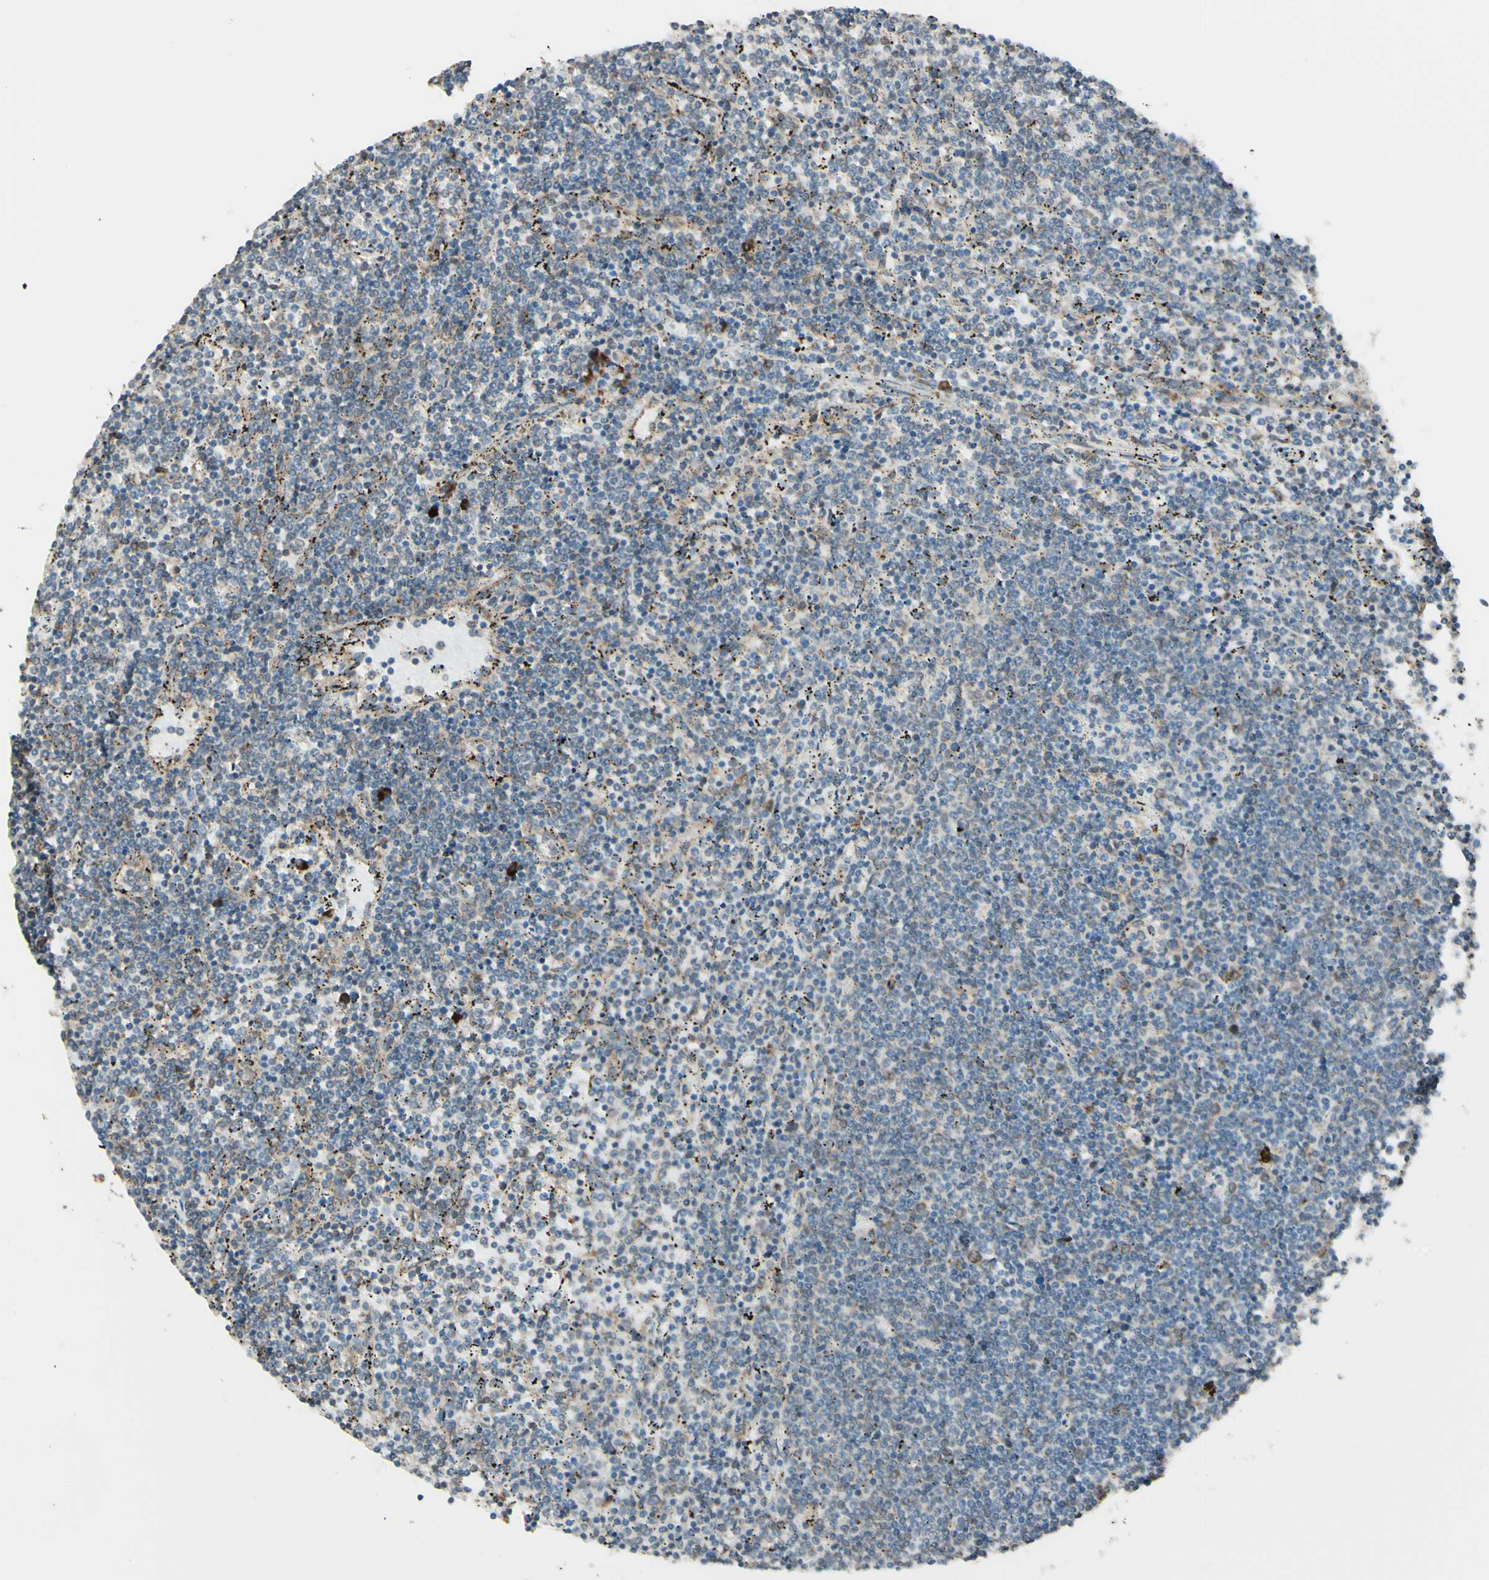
{"staining": {"intensity": "weak", "quantity": "<25%", "location": "cytoplasmic/membranous"}, "tissue": "lymphoma", "cell_type": "Tumor cells", "image_type": "cancer", "snomed": [{"axis": "morphology", "description": "Malignant lymphoma, non-Hodgkin's type, Low grade"}, {"axis": "topography", "description": "Spleen"}], "caption": "Immunohistochemistry (IHC) histopathology image of neoplastic tissue: lymphoma stained with DAB (3,3'-diaminobenzidine) demonstrates no significant protein positivity in tumor cells.", "gene": "DNAJB11", "patient": {"sex": "female", "age": 50}}